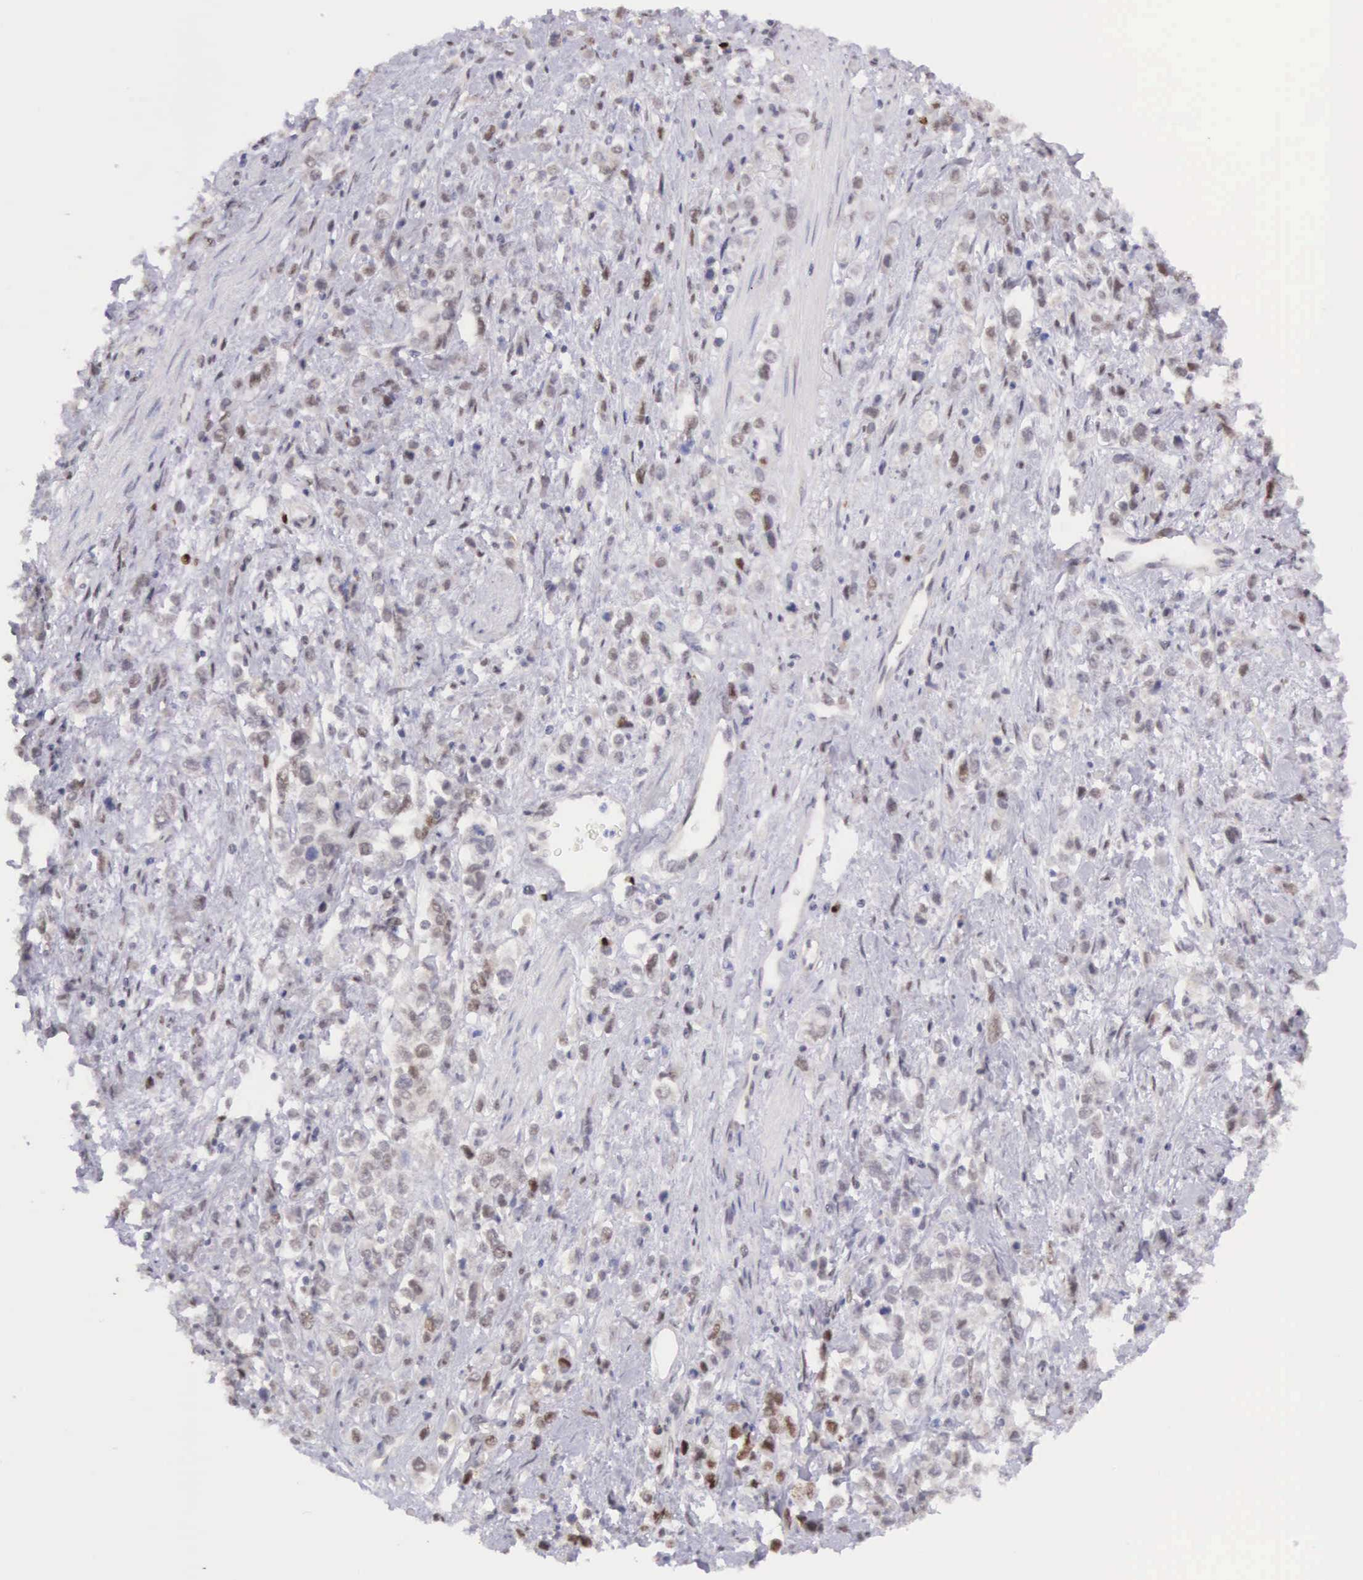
{"staining": {"intensity": "moderate", "quantity": "25%-75%", "location": "nuclear"}, "tissue": "stomach cancer", "cell_type": "Tumor cells", "image_type": "cancer", "snomed": [{"axis": "morphology", "description": "Adenocarcinoma, NOS"}, {"axis": "topography", "description": "Stomach, upper"}], "caption": "Protein staining reveals moderate nuclear positivity in about 25%-75% of tumor cells in adenocarcinoma (stomach). The staining was performed using DAB (3,3'-diaminobenzidine) to visualize the protein expression in brown, while the nuclei were stained in blue with hematoxylin (Magnification: 20x).", "gene": "CCDC117", "patient": {"sex": "male", "age": 76}}